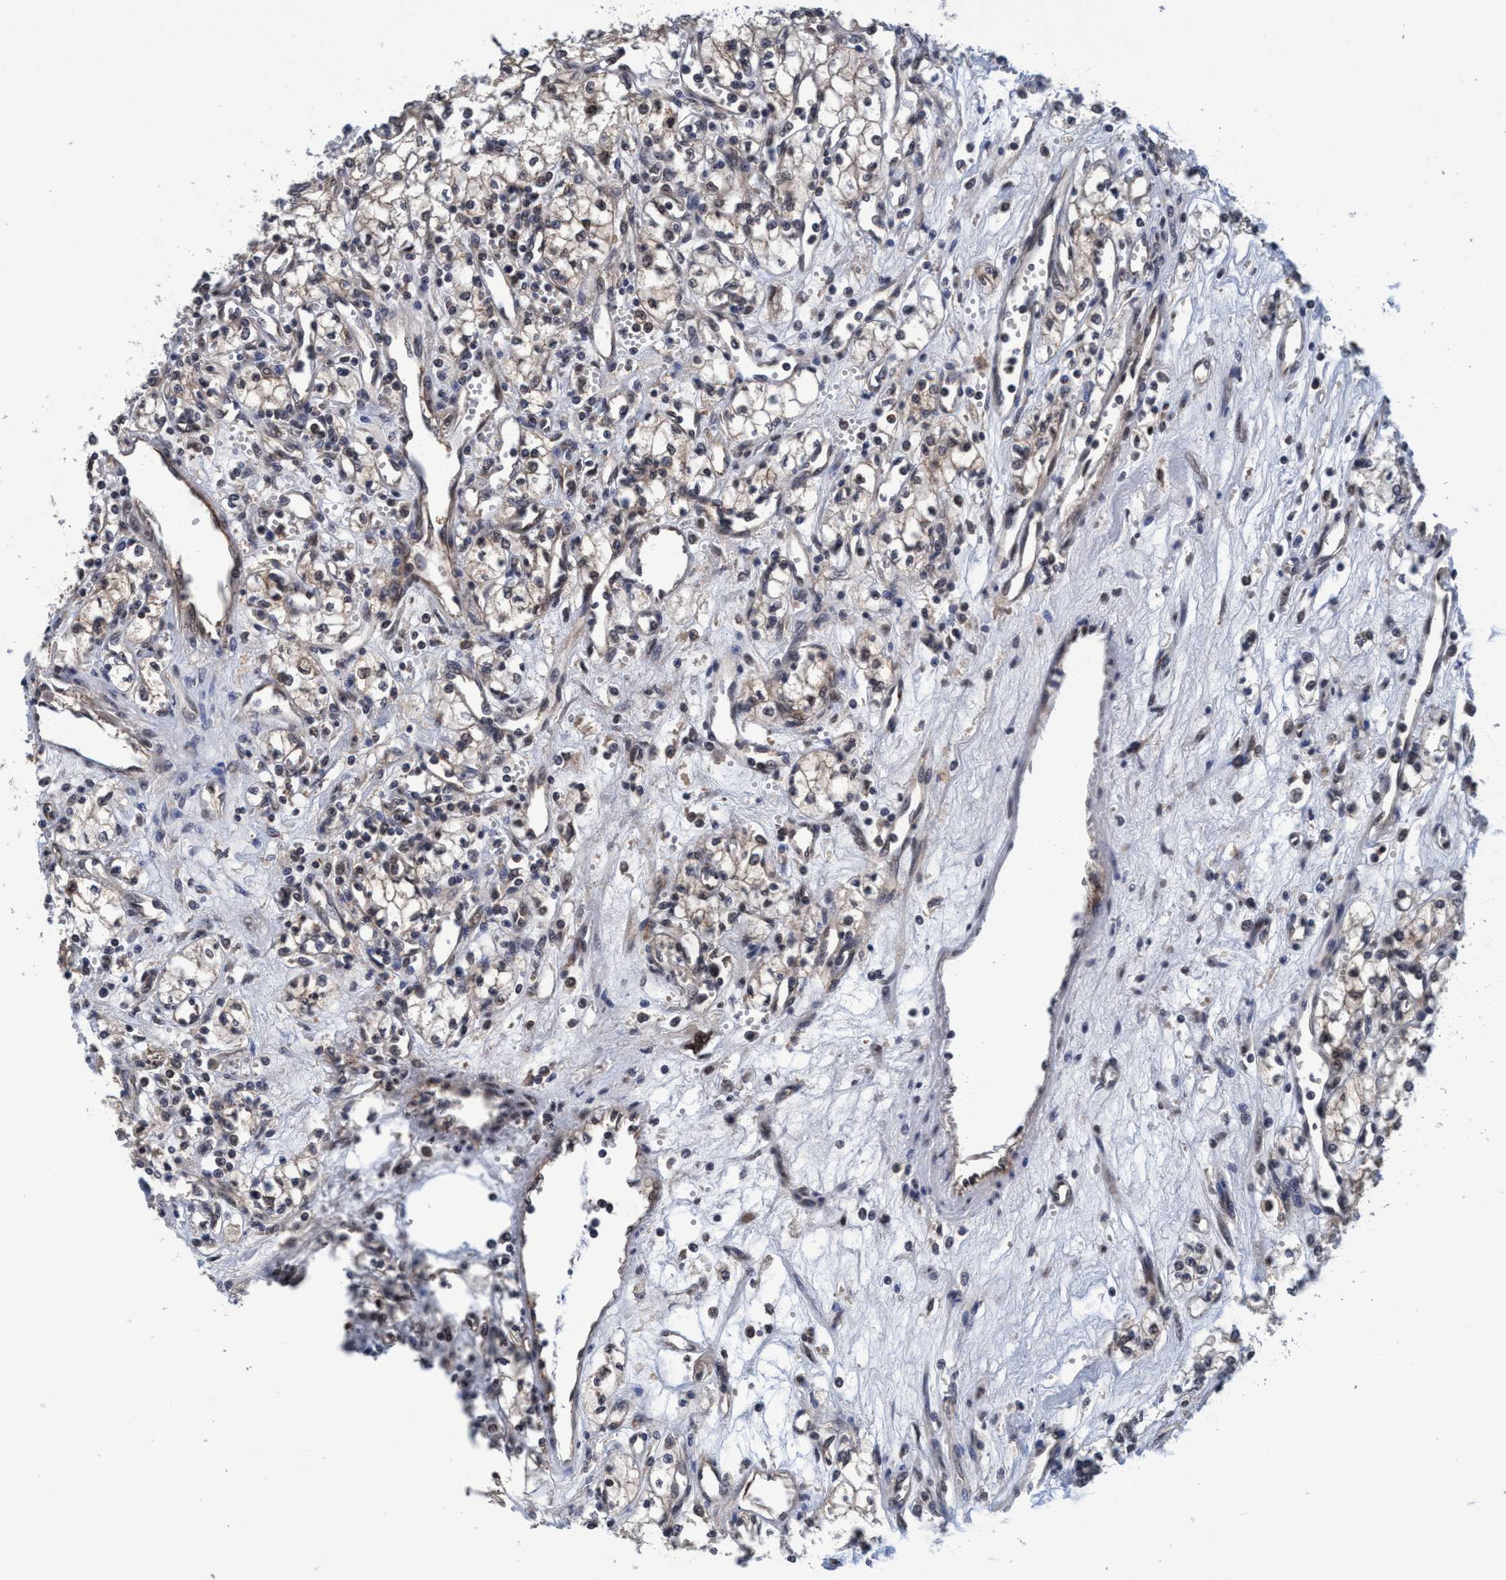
{"staining": {"intensity": "weak", "quantity": "25%-75%", "location": "cytoplasmic/membranous,nuclear"}, "tissue": "renal cancer", "cell_type": "Tumor cells", "image_type": "cancer", "snomed": [{"axis": "morphology", "description": "Adenocarcinoma, NOS"}, {"axis": "topography", "description": "Kidney"}], "caption": "DAB immunohistochemical staining of human renal adenocarcinoma exhibits weak cytoplasmic/membranous and nuclear protein staining in approximately 25%-75% of tumor cells.", "gene": "PSMD12", "patient": {"sex": "male", "age": 59}}